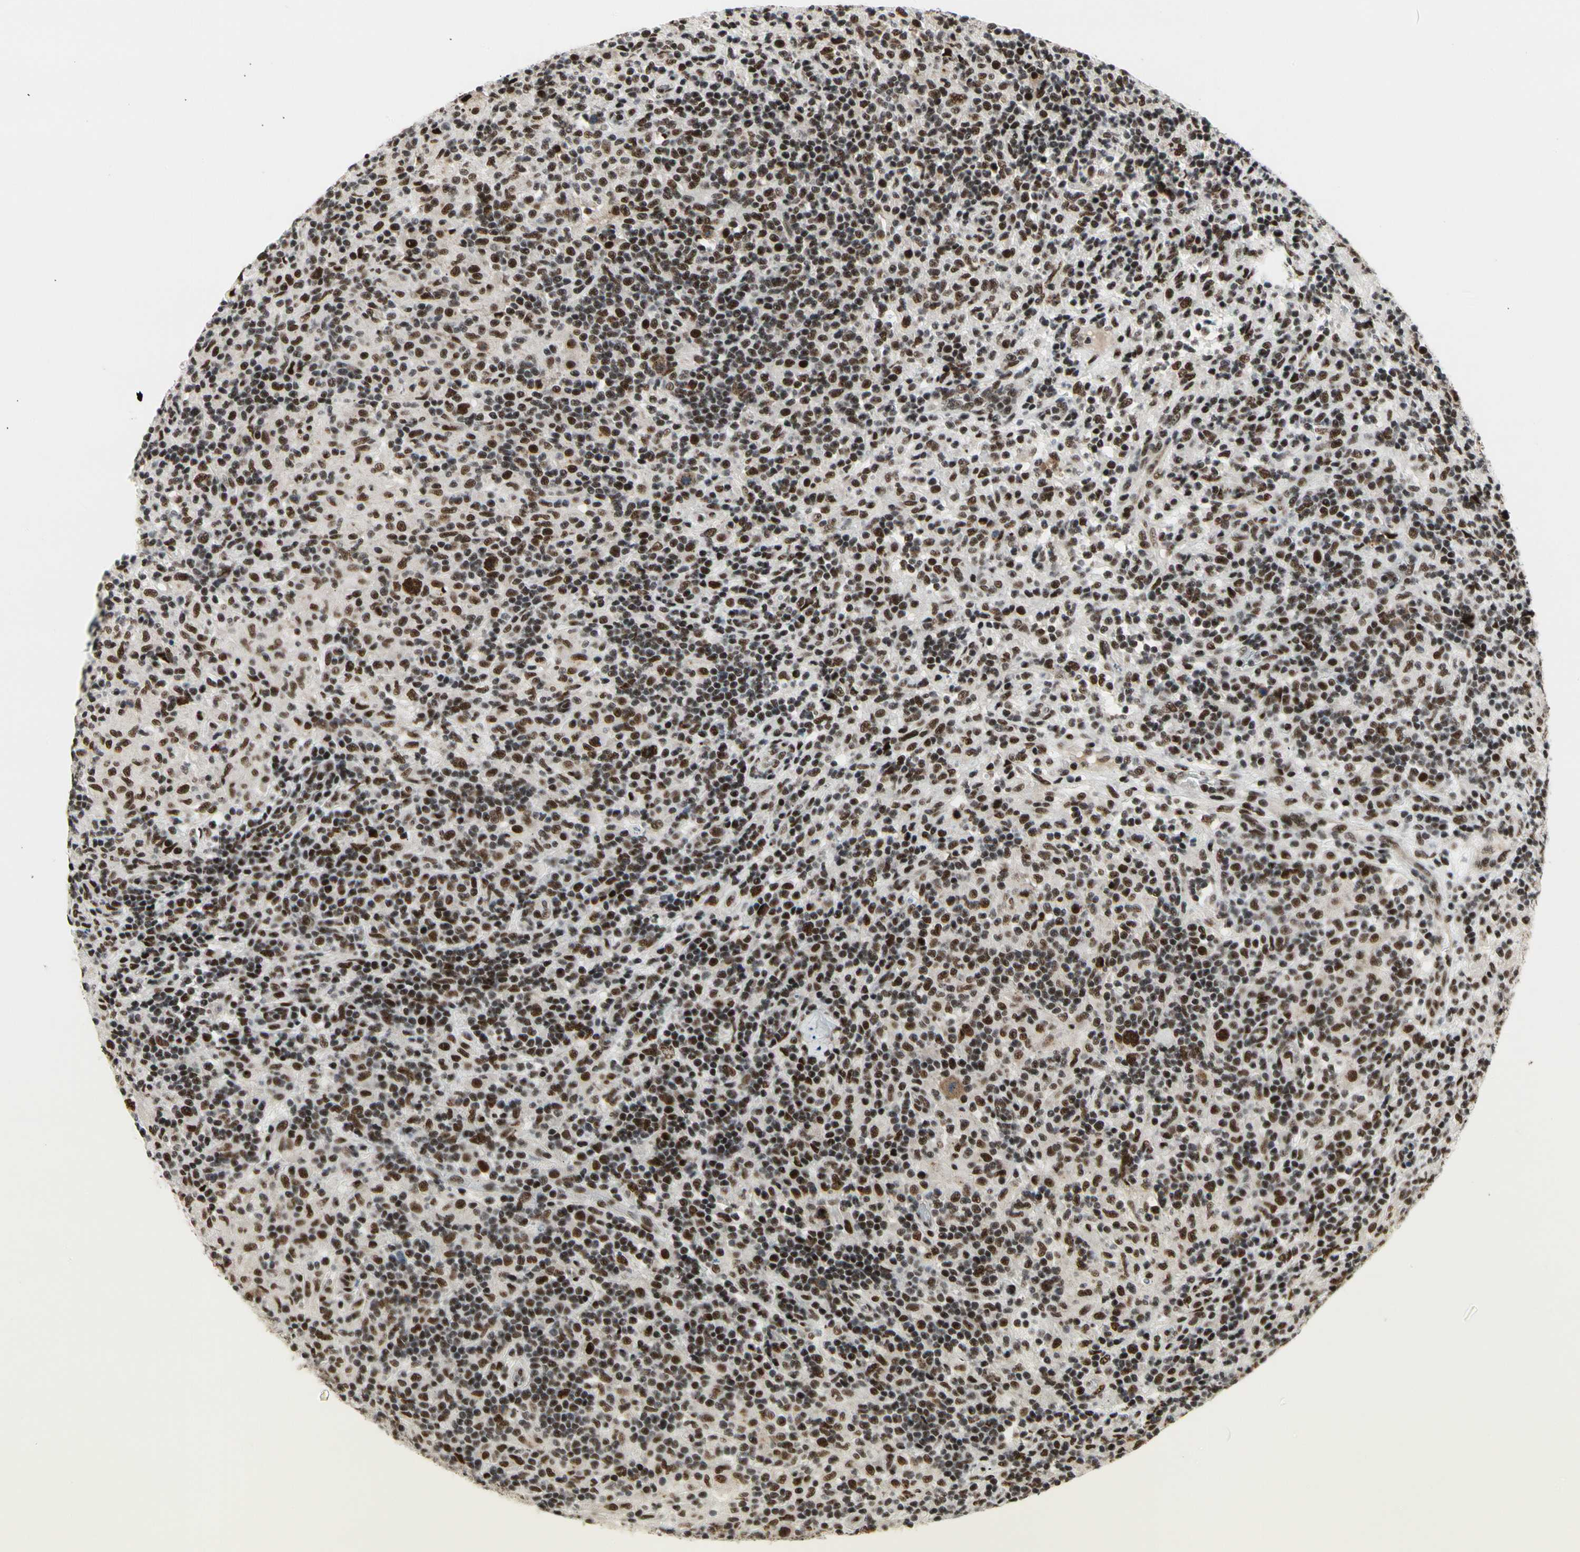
{"staining": {"intensity": "strong", "quantity": ">75%", "location": "nuclear"}, "tissue": "lymphoma", "cell_type": "Tumor cells", "image_type": "cancer", "snomed": [{"axis": "morphology", "description": "Hodgkin's disease, NOS"}, {"axis": "topography", "description": "Lymph node"}], "caption": "Hodgkin's disease stained with DAB IHC exhibits high levels of strong nuclear staining in about >75% of tumor cells.", "gene": "SRSF11", "patient": {"sex": "male", "age": 70}}